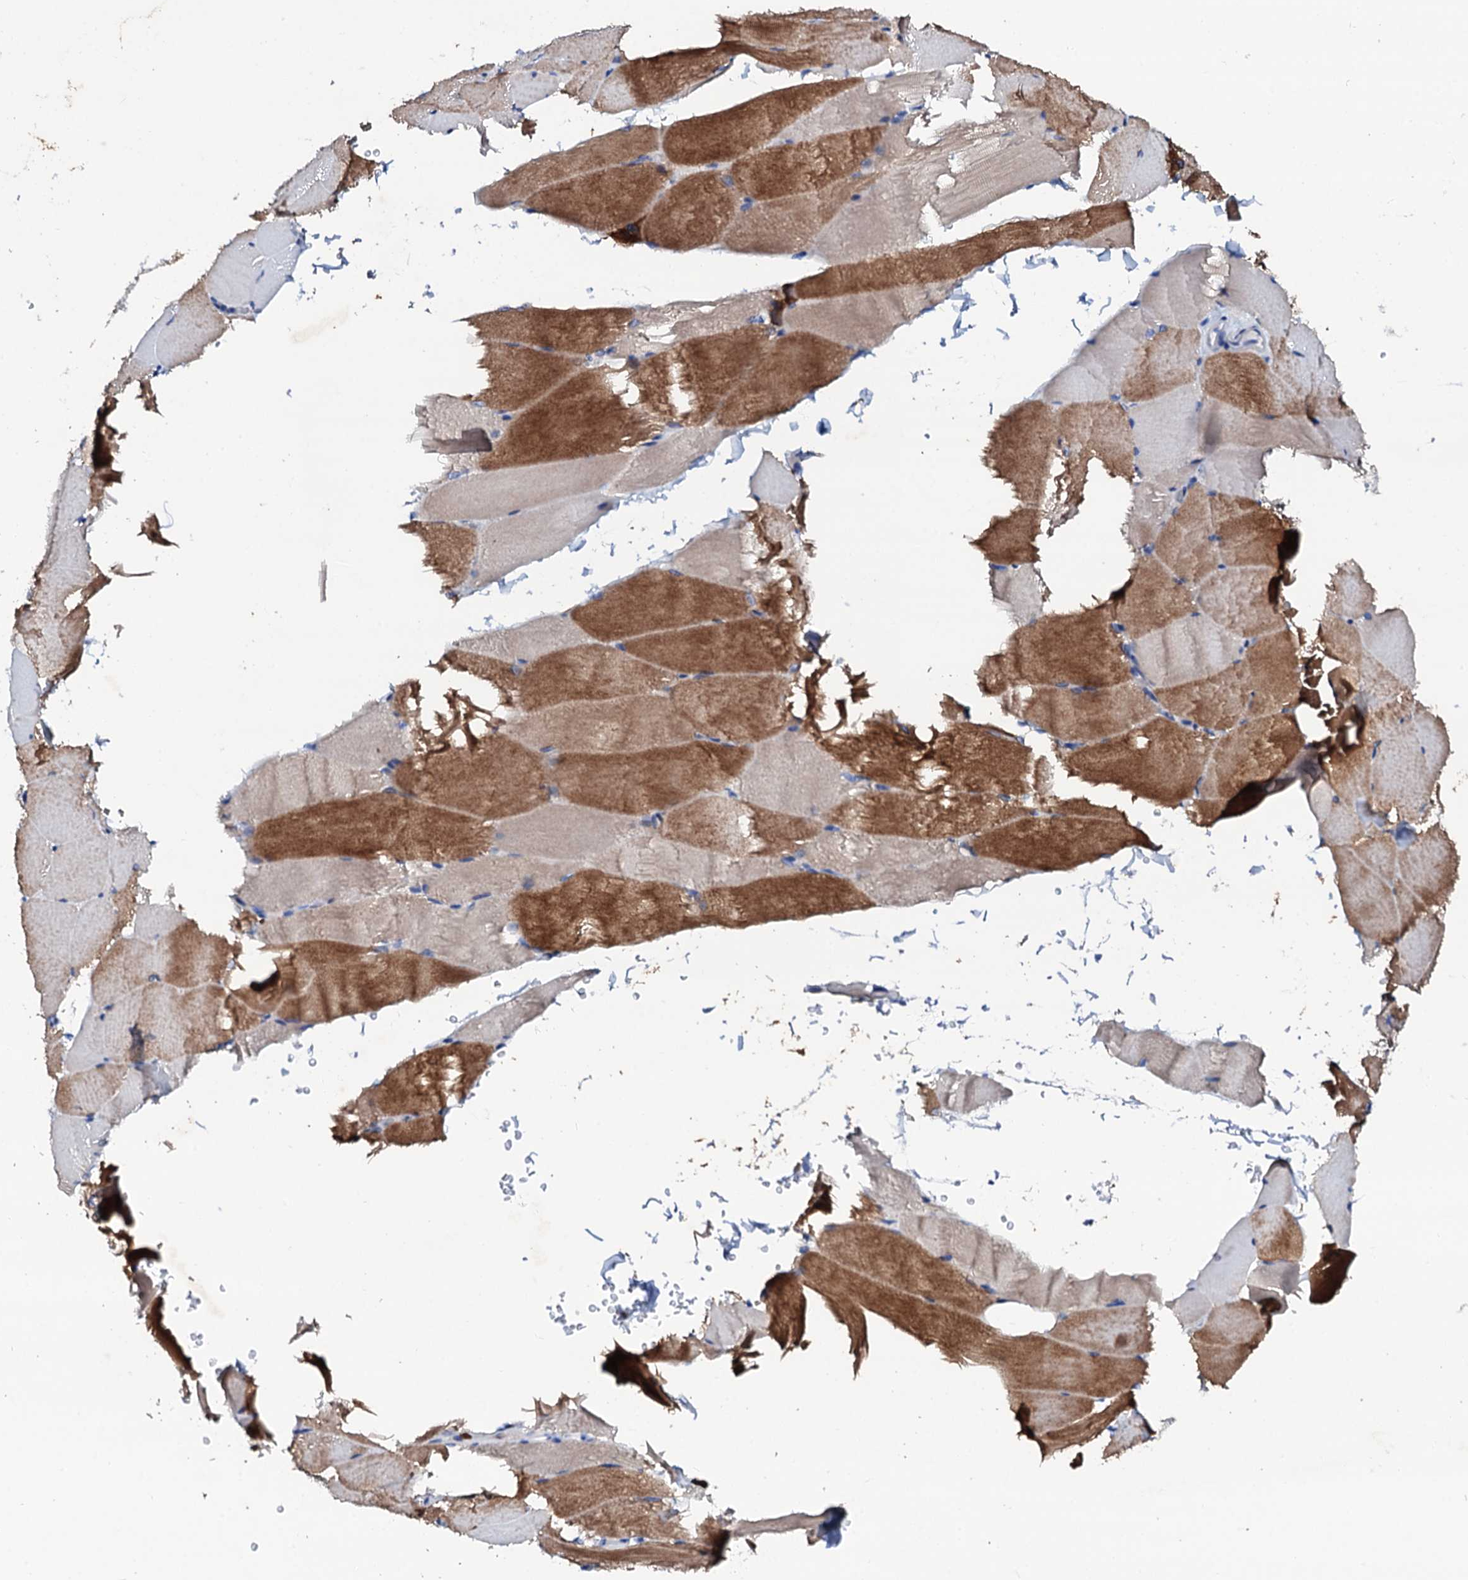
{"staining": {"intensity": "moderate", "quantity": "25%-75%", "location": "cytoplasmic/membranous"}, "tissue": "skeletal muscle", "cell_type": "Myocytes", "image_type": "normal", "snomed": [{"axis": "morphology", "description": "Normal tissue, NOS"}, {"axis": "topography", "description": "Skeletal muscle"}, {"axis": "topography", "description": "Parathyroid gland"}], "caption": "A photomicrograph of skeletal muscle stained for a protein shows moderate cytoplasmic/membranous brown staining in myocytes.", "gene": "GLB1L3", "patient": {"sex": "female", "age": 37}}